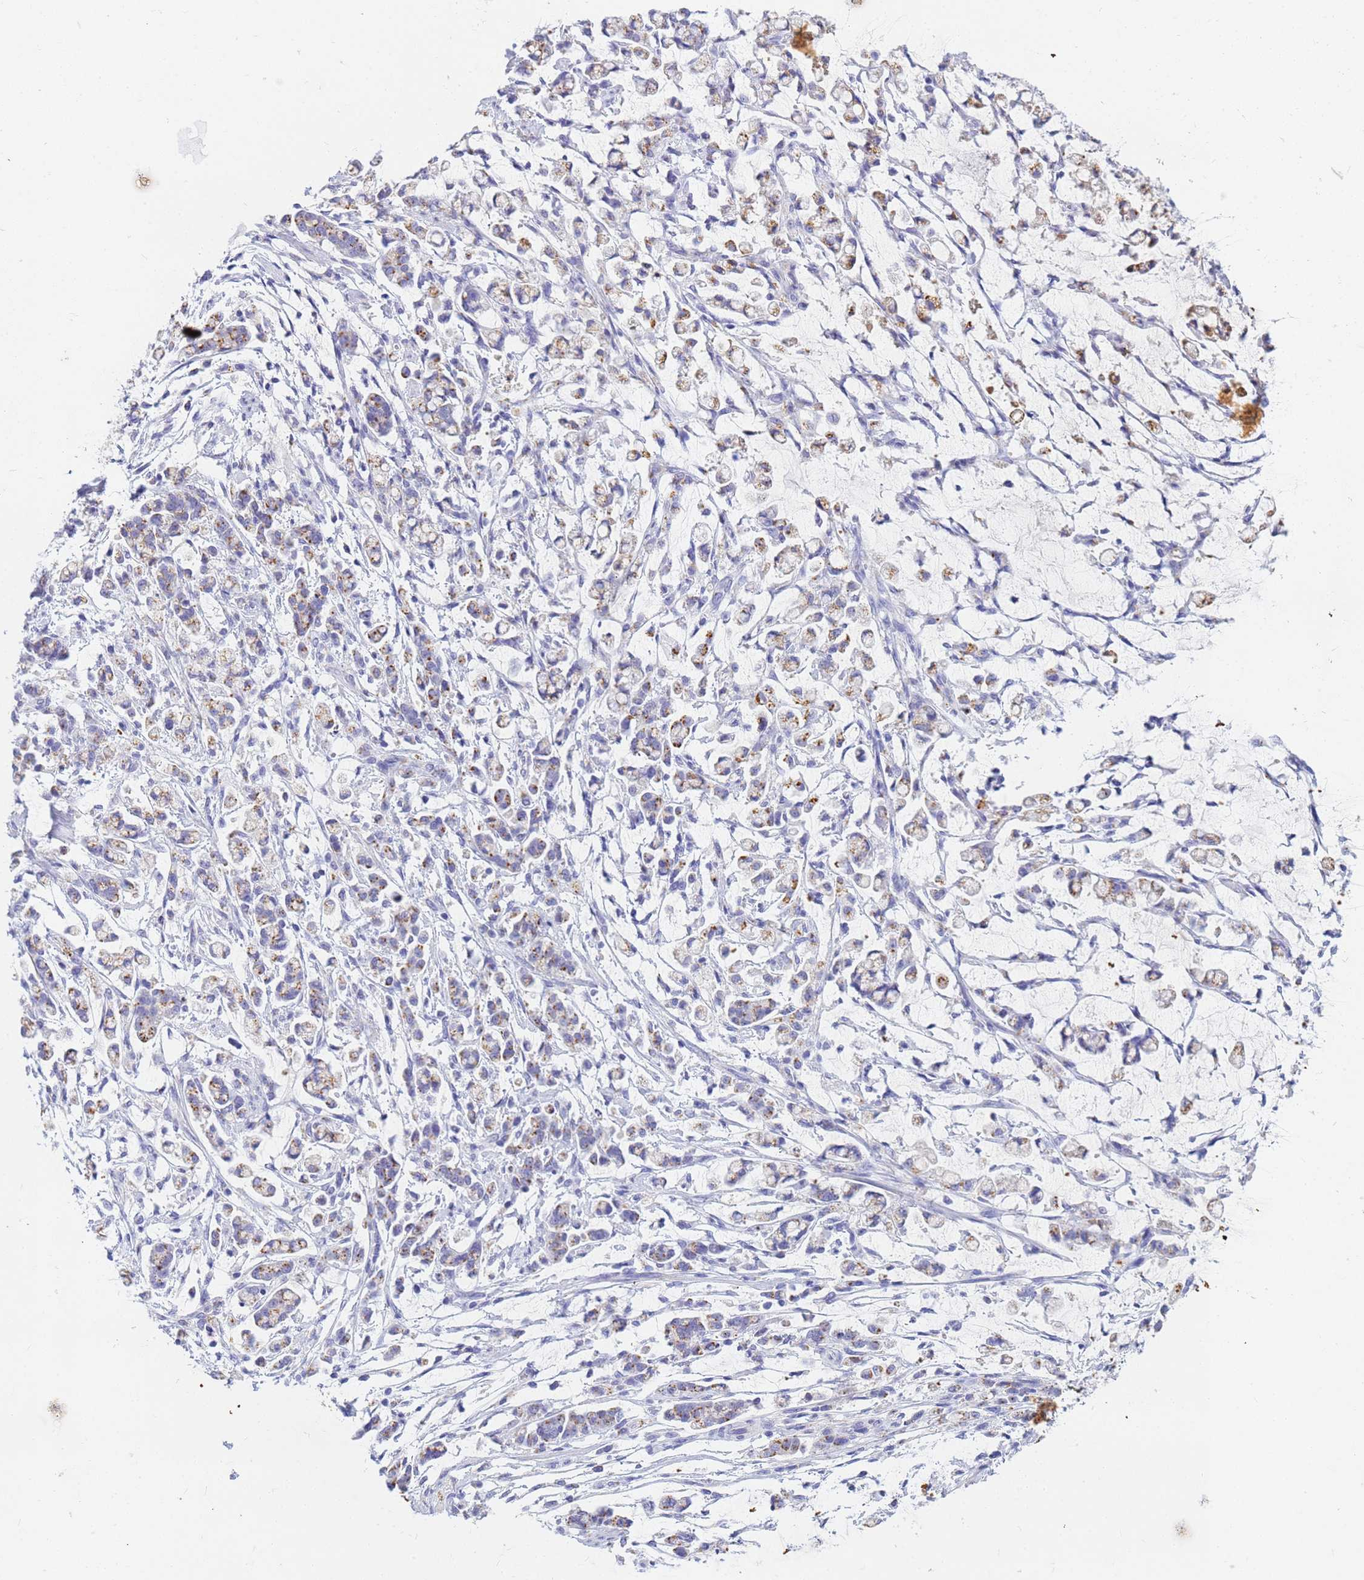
{"staining": {"intensity": "moderate", "quantity": "25%-75%", "location": "cytoplasmic/membranous"}, "tissue": "stomach cancer", "cell_type": "Tumor cells", "image_type": "cancer", "snomed": [{"axis": "morphology", "description": "Adenocarcinoma, NOS"}, {"axis": "topography", "description": "Stomach"}], "caption": "DAB immunohistochemical staining of adenocarcinoma (stomach) shows moderate cytoplasmic/membranous protein staining in approximately 25%-75% of tumor cells.", "gene": "B3GNT8", "patient": {"sex": "female", "age": 60}}